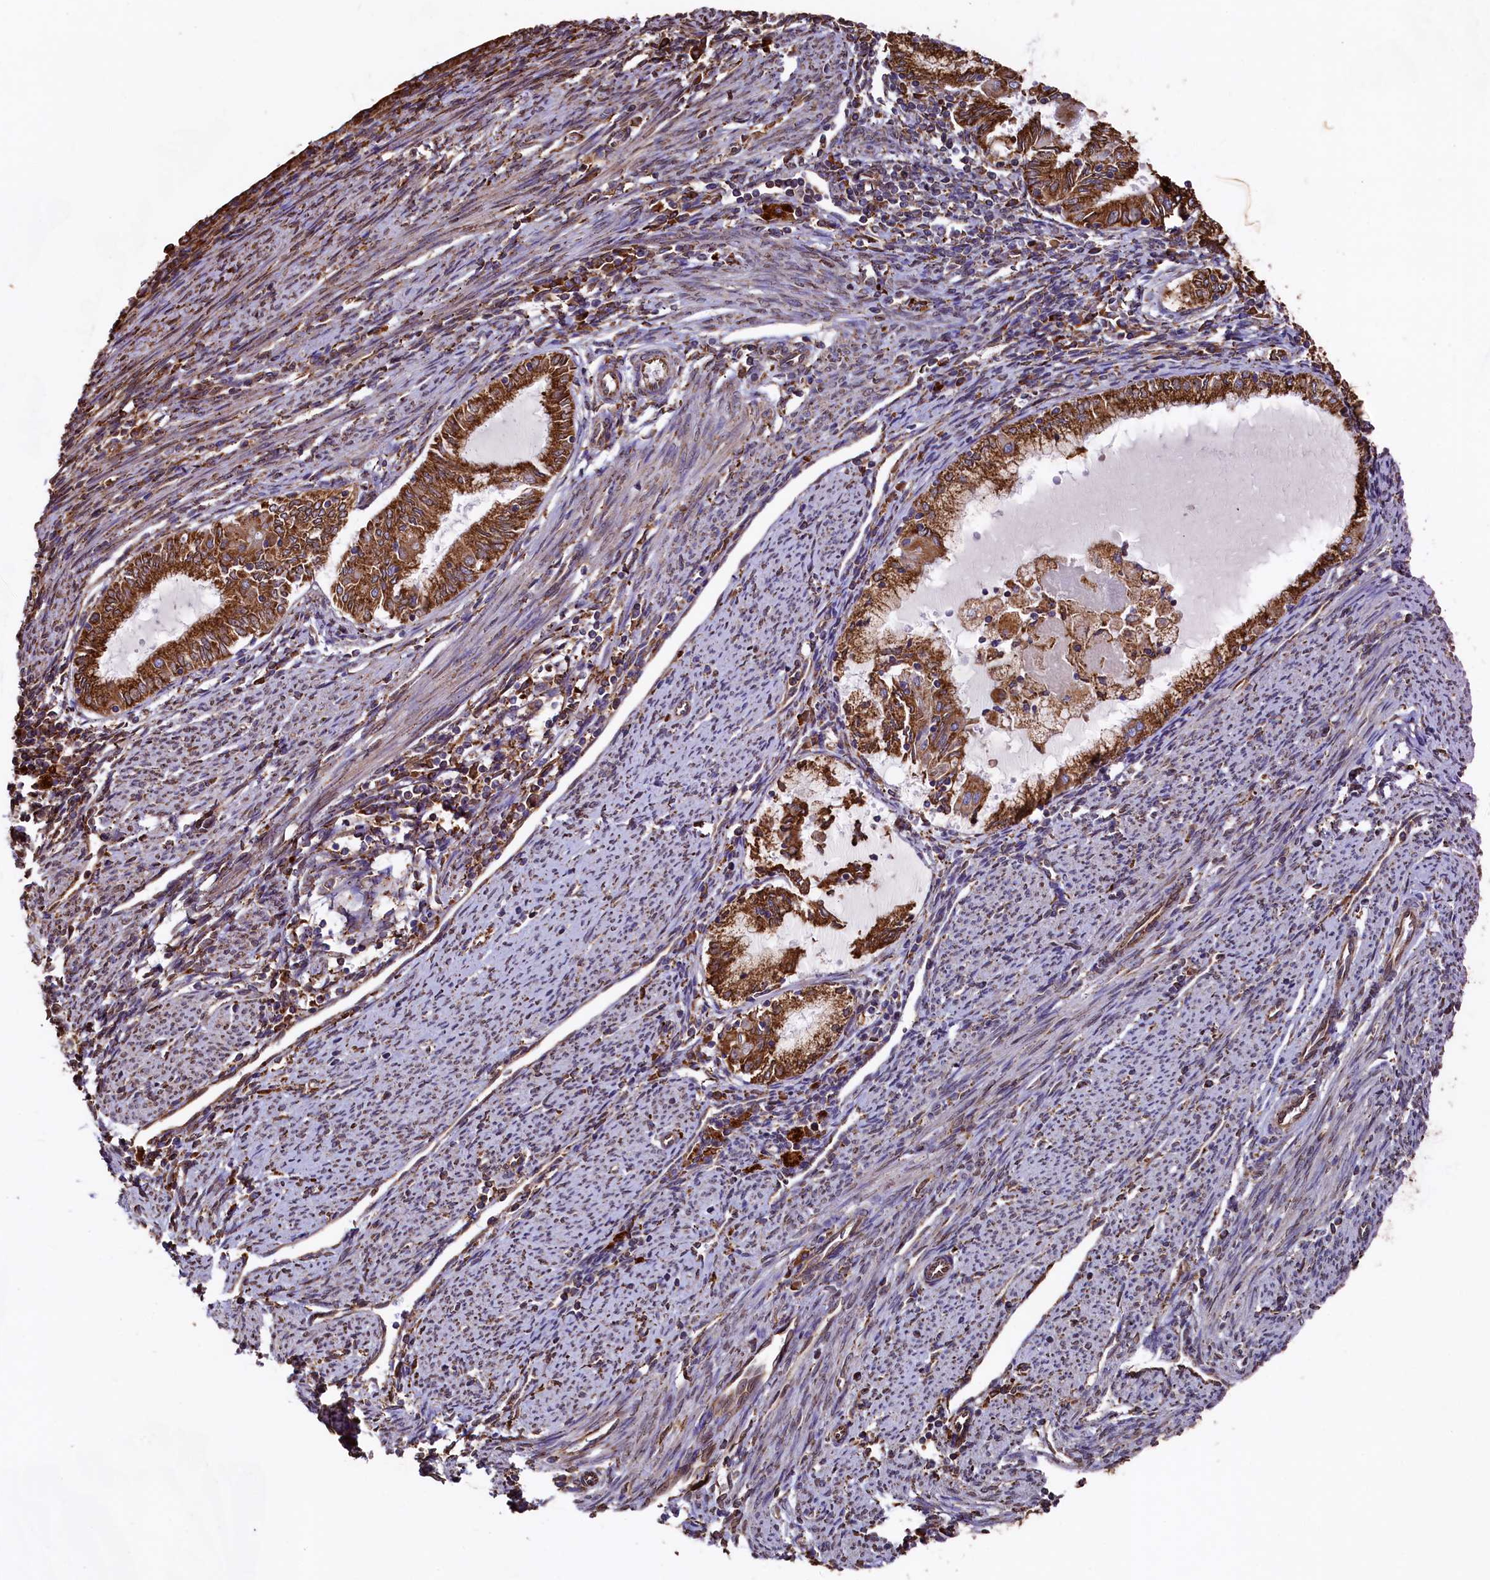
{"staining": {"intensity": "strong", "quantity": ">75%", "location": "cytoplasmic/membranous"}, "tissue": "endometrial cancer", "cell_type": "Tumor cells", "image_type": "cancer", "snomed": [{"axis": "morphology", "description": "Adenocarcinoma, NOS"}, {"axis": "topography", "description": "Endometrium"}], "caption": "Immunohistochemistry micrograph of neoplastic tissue: human endometrial cancer stained using immunohistochemistry demonstrates high levels of strong protein expression localized specifically in the cytoplasmic/membranous of tumor cells, appearing as a cytoplasmic/membranous brown color.", "gene": "NEURL1B", "patient": {"sex": "female", "age": 79}}